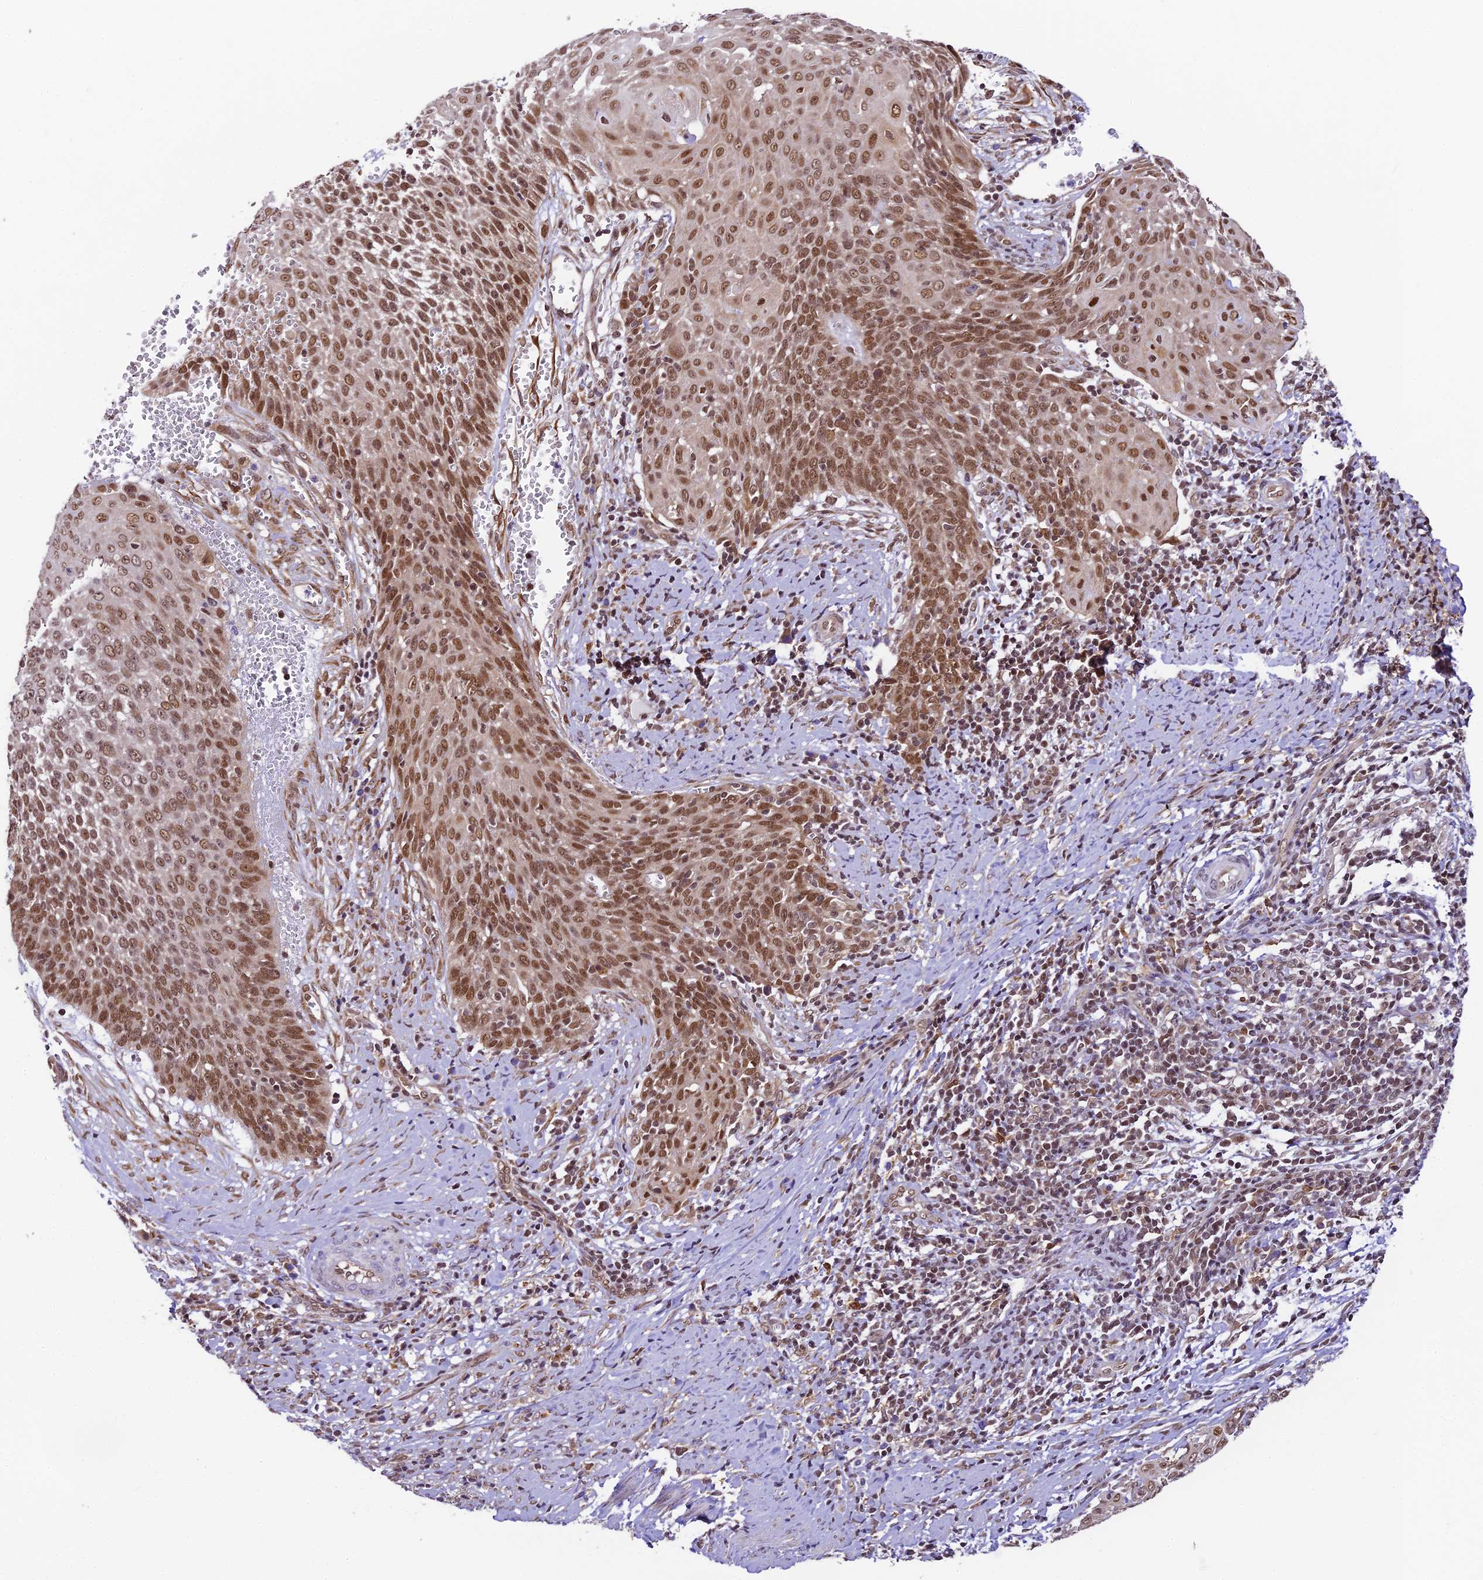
{"staining": {"intensity": "moderate", "quantity": ">75%", "location": "nuclear"}, "tissue": "cervical cancer", "cell_type": "Tumor cells", "image_type": "cancer", "snomed": [{"axis": "morphology", "description": "Squamous cell carcinoma, NOS"}, {"axis": "topography", "description": "Cervix"}], "caption": "Cervical cancer stained with a brown dye exhibits moderate nuclear positive positivity in about >75% of tumor cells.", "gene": "TRIM22", "patient": {"sex": "female", "age": 39}}